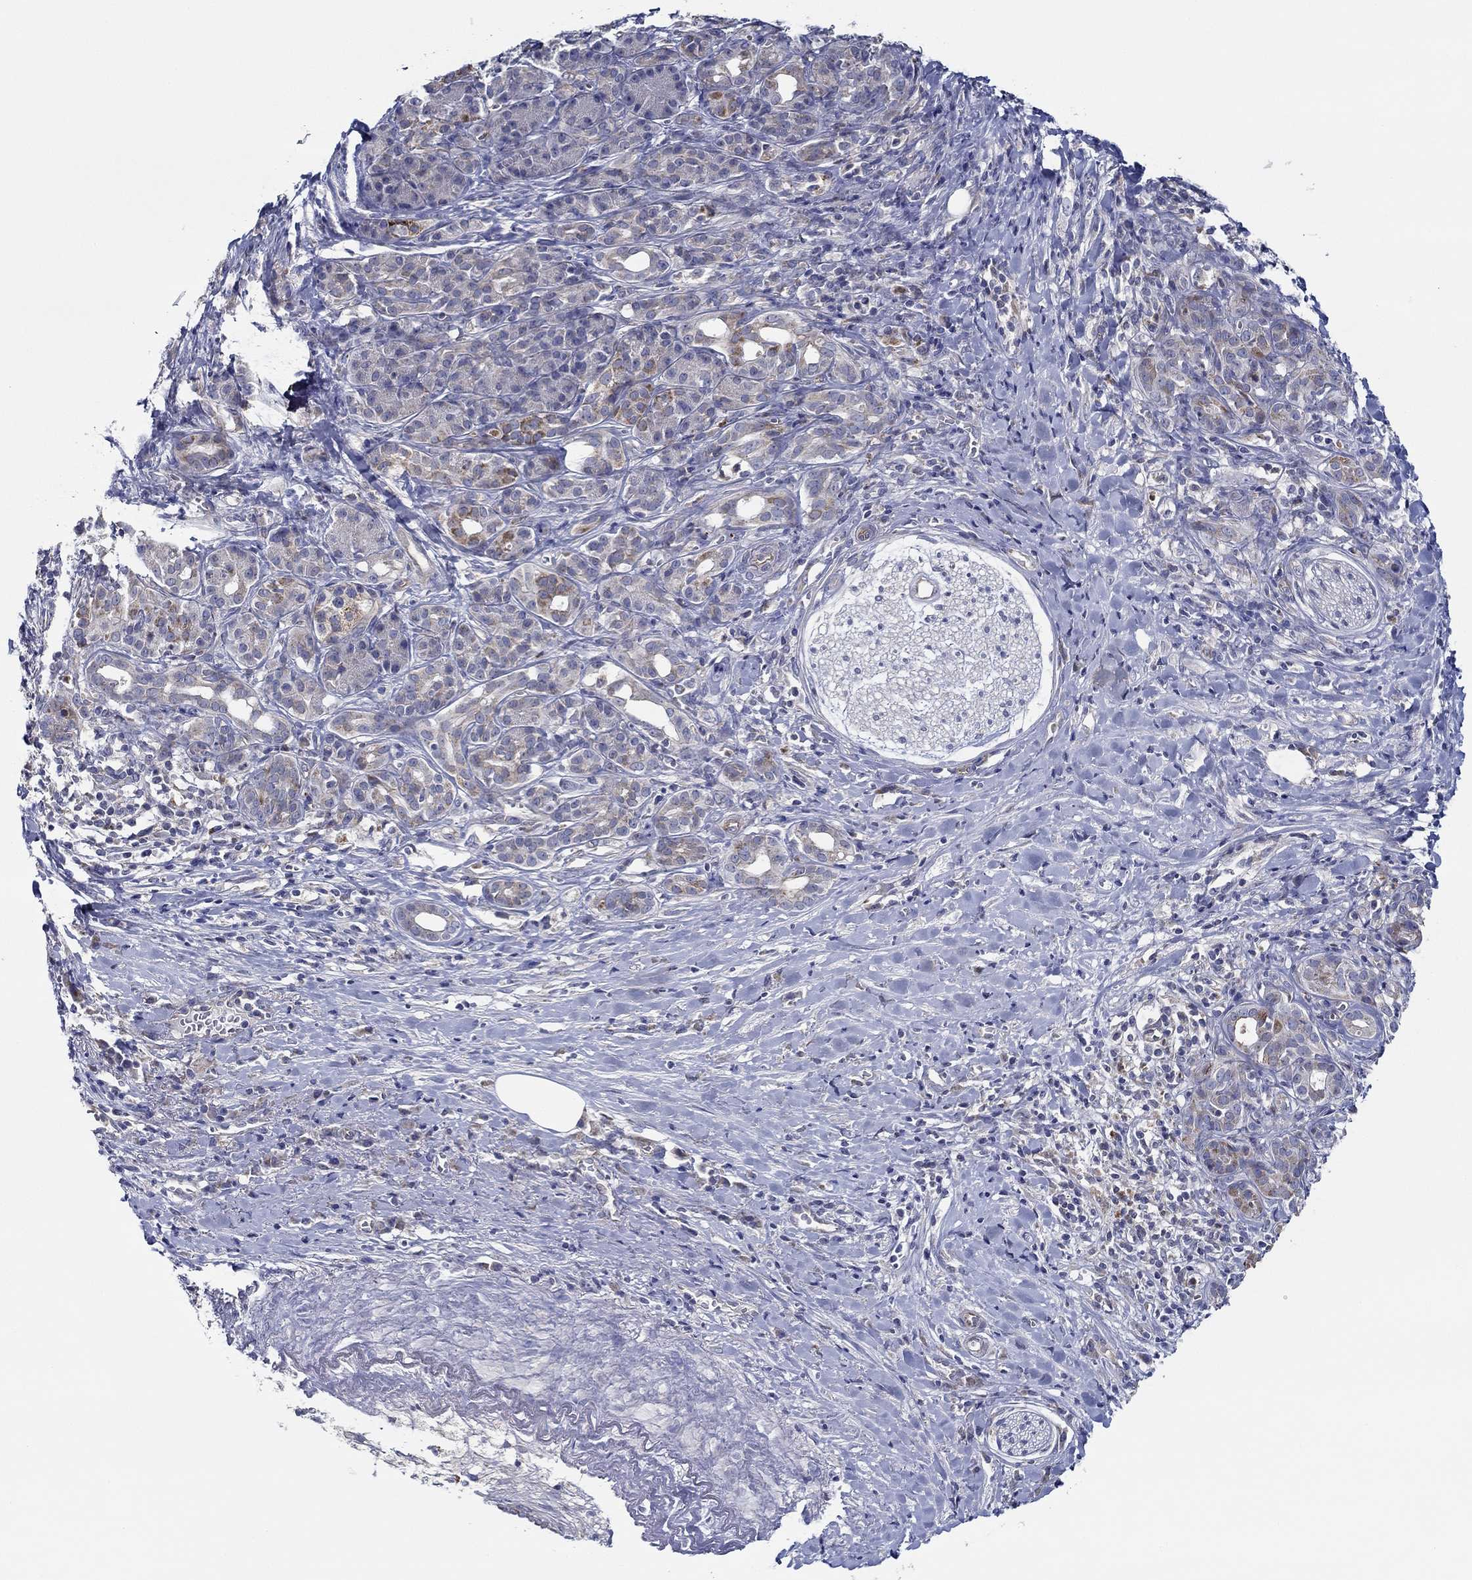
{"staining": {"intensity": "strong", "quantity": "<25%", "location": "cytoplasmic/membranous"}, "tissue": "pancreatic cancer", "cell_type": "Tumor cells", "image_type": "cancer", "snomed": [{"axis": "morphology", "description": "Adenocarcinoma, NOS"}, {"axis": "topography", "description": "Pancreas"}], "caption": "Tumor cells display medium levels of strong cytoplasmic/membranous positivity in about <25% of cells in pancreatic adenocarcinoma.", "gene": "CFAP61", "patient": {"sex": "male", "age": 61}}